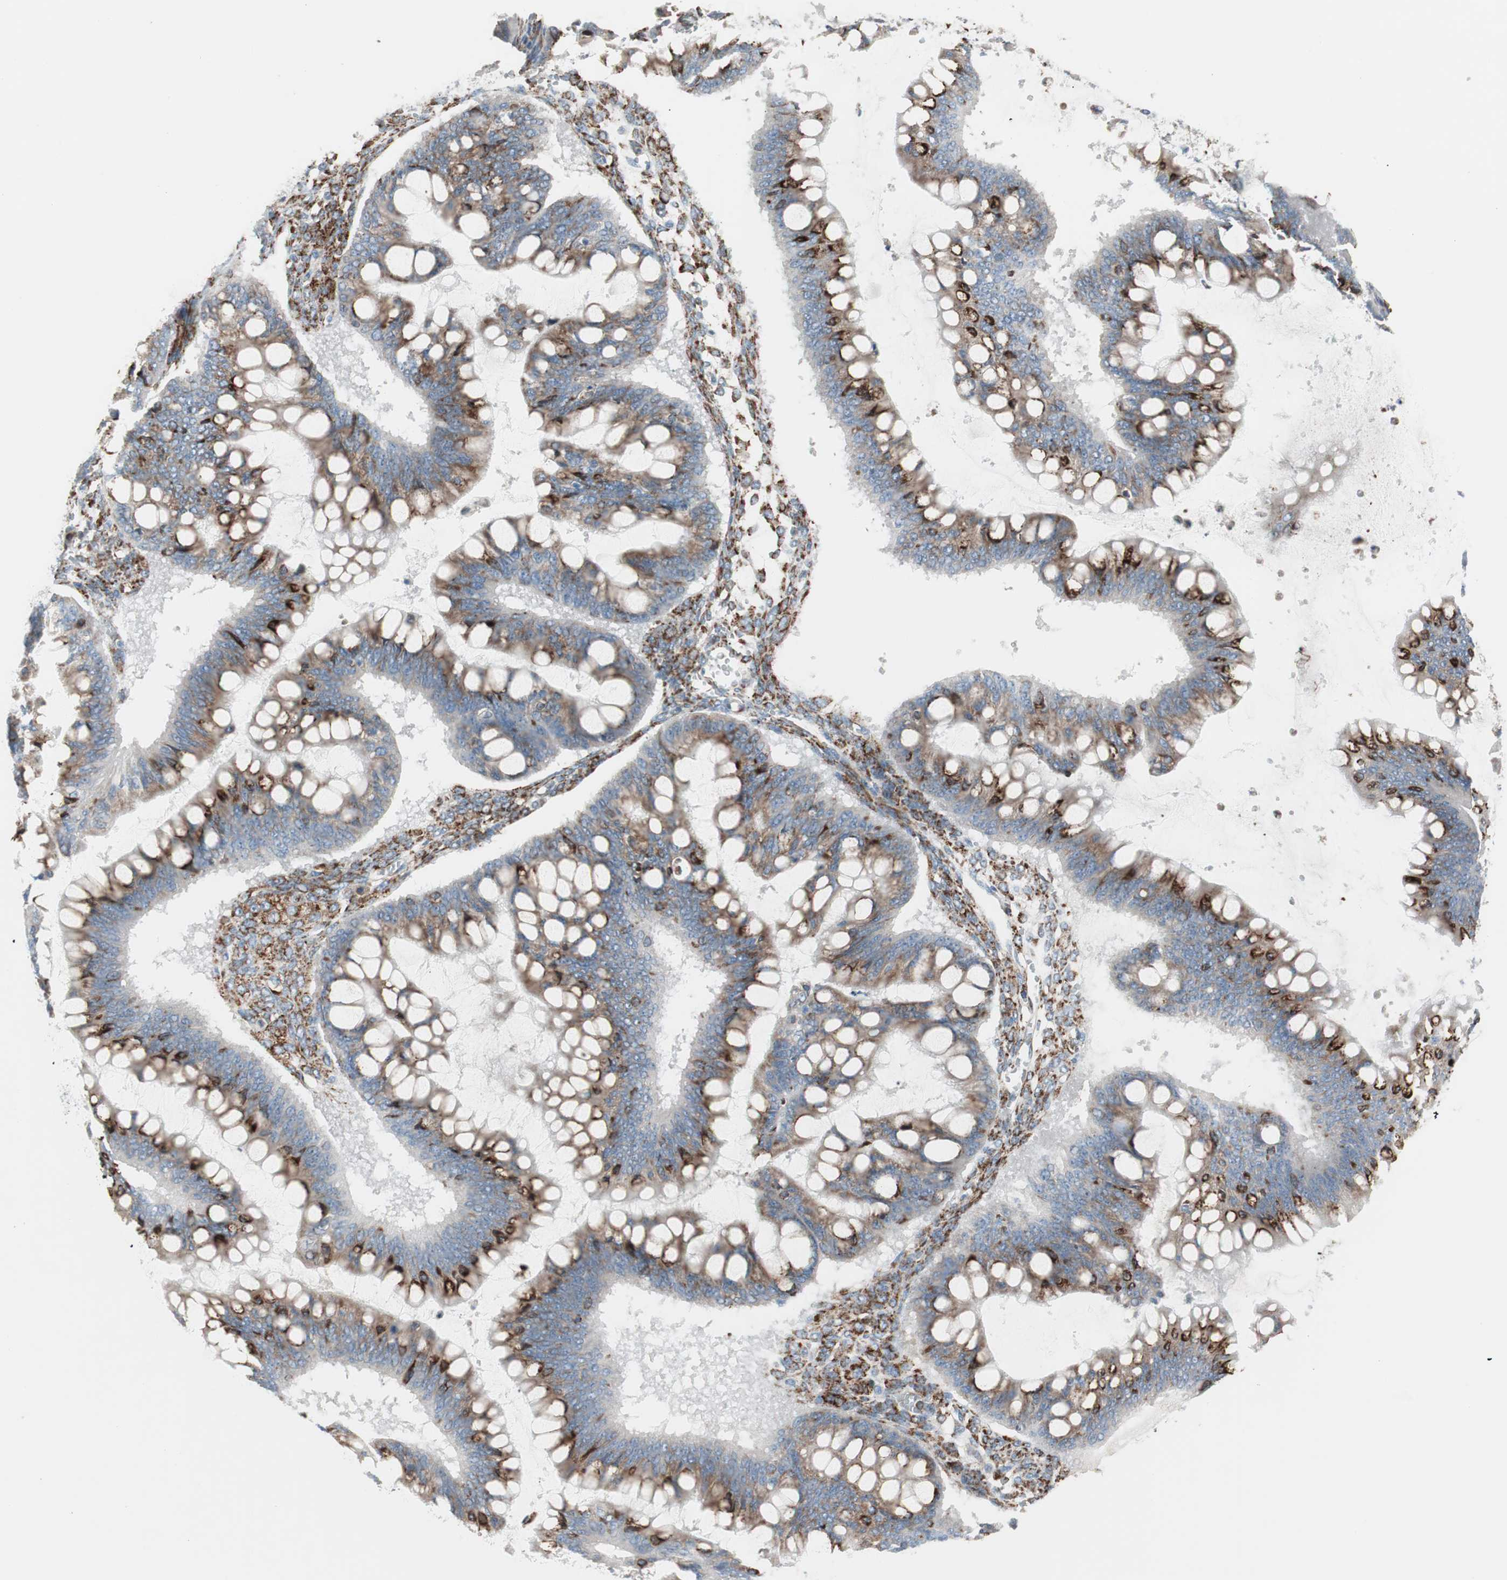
{"staining": {"intensity": "strong", "quantity": ">75%", "location": "cytoplasmic/membranous"}, "tissue": "ovarian cancer", "cell_type": "Tumor cells", "image_type": "cancer", "snomed": [{"axis": "morphology", "description": "Cystadenocarcinoma, mucinous, NOS"}, {"axis": "topography", "description": "Ovary"}], "caption": "Protein expression analysis of human ovarian cancer (mucinous cystadenocarcinoma) reveals strong cytoplasmic/membranous staining in approximately >75% of tumor cells.", "gene": "P4HTM", "patient": {"sex": "female", "age": 73}}